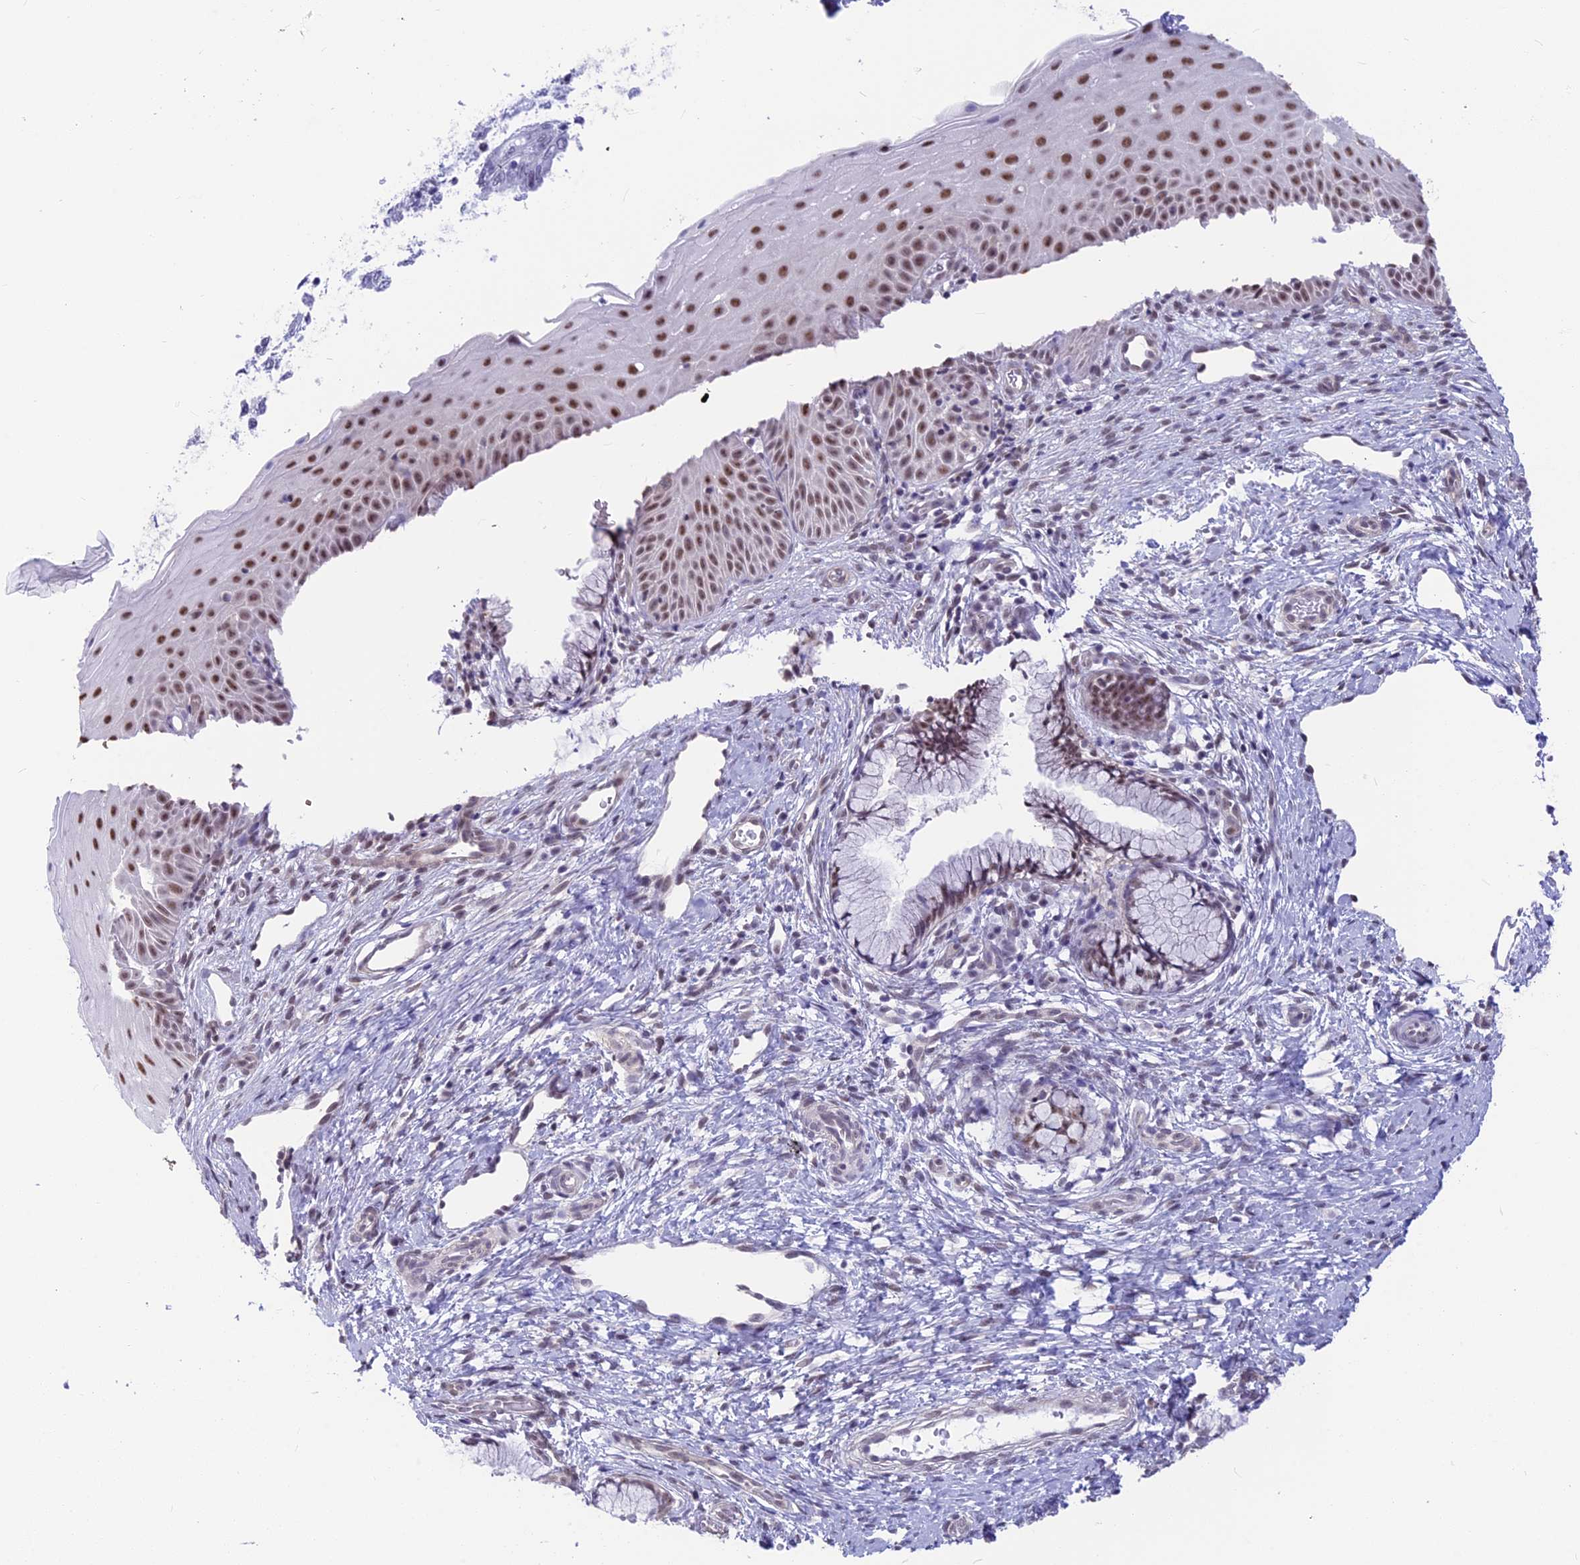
{"staining": {"intensity": "moderate", "quantity": "<25%", "location": "nuclear"}, "tissue": "cervix", "cell_type": "Glandular cells", "image_type": "normal", "snomed": [{"axis": "morphology", "description": "Normal tissue, NOS"}, {"axis": "topography", "description": "Cervix"}], "caption": "The immunohistochemical stain highlights moderate nuclear staining in glandular cells of unremarkable cervix.", "gene": "SRSF5", "patient": {"sex": "female", "age": 36}}